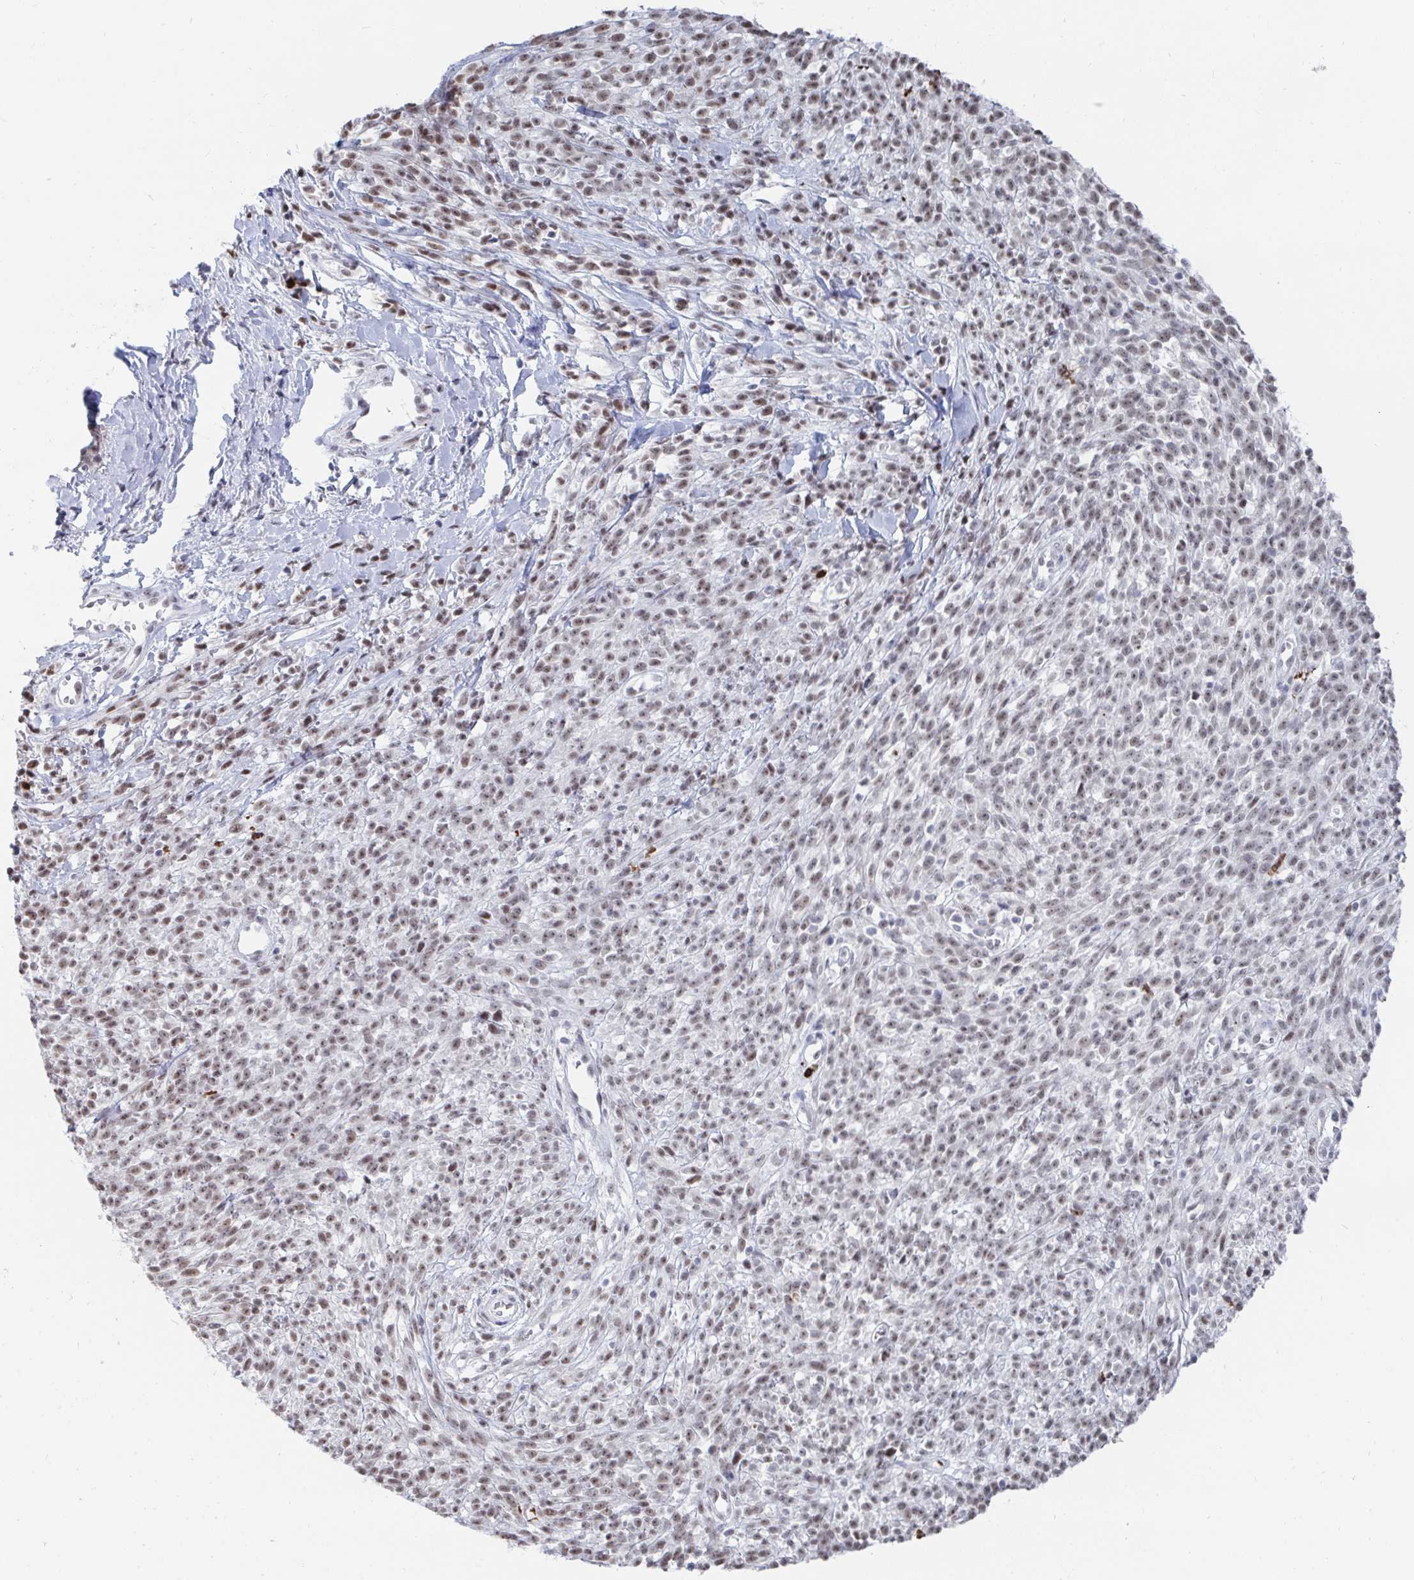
{"staining": {"intensity": "weak", "quantity": ">75%", "location": "nuclear"}, "tissue": "melanoma", "cell_type": "Tumor cells", "image_type": "cancer", "snomed": [{"axis": "morphology", "description": "Malignant melanoma, NOS"}, {"axis": "topography", "description": "Skin"}, {"axis": "topography", "description": "Skin of trunk"}], "caption": "A brown stain labels weak nuclear positivity of a protein in human melanoma tumor cells. (DAB IHC, brown staining for protein, blue staining for nuclei).", "gene": "TRIP12", "patient": {"sex": "male", "age": 74}}